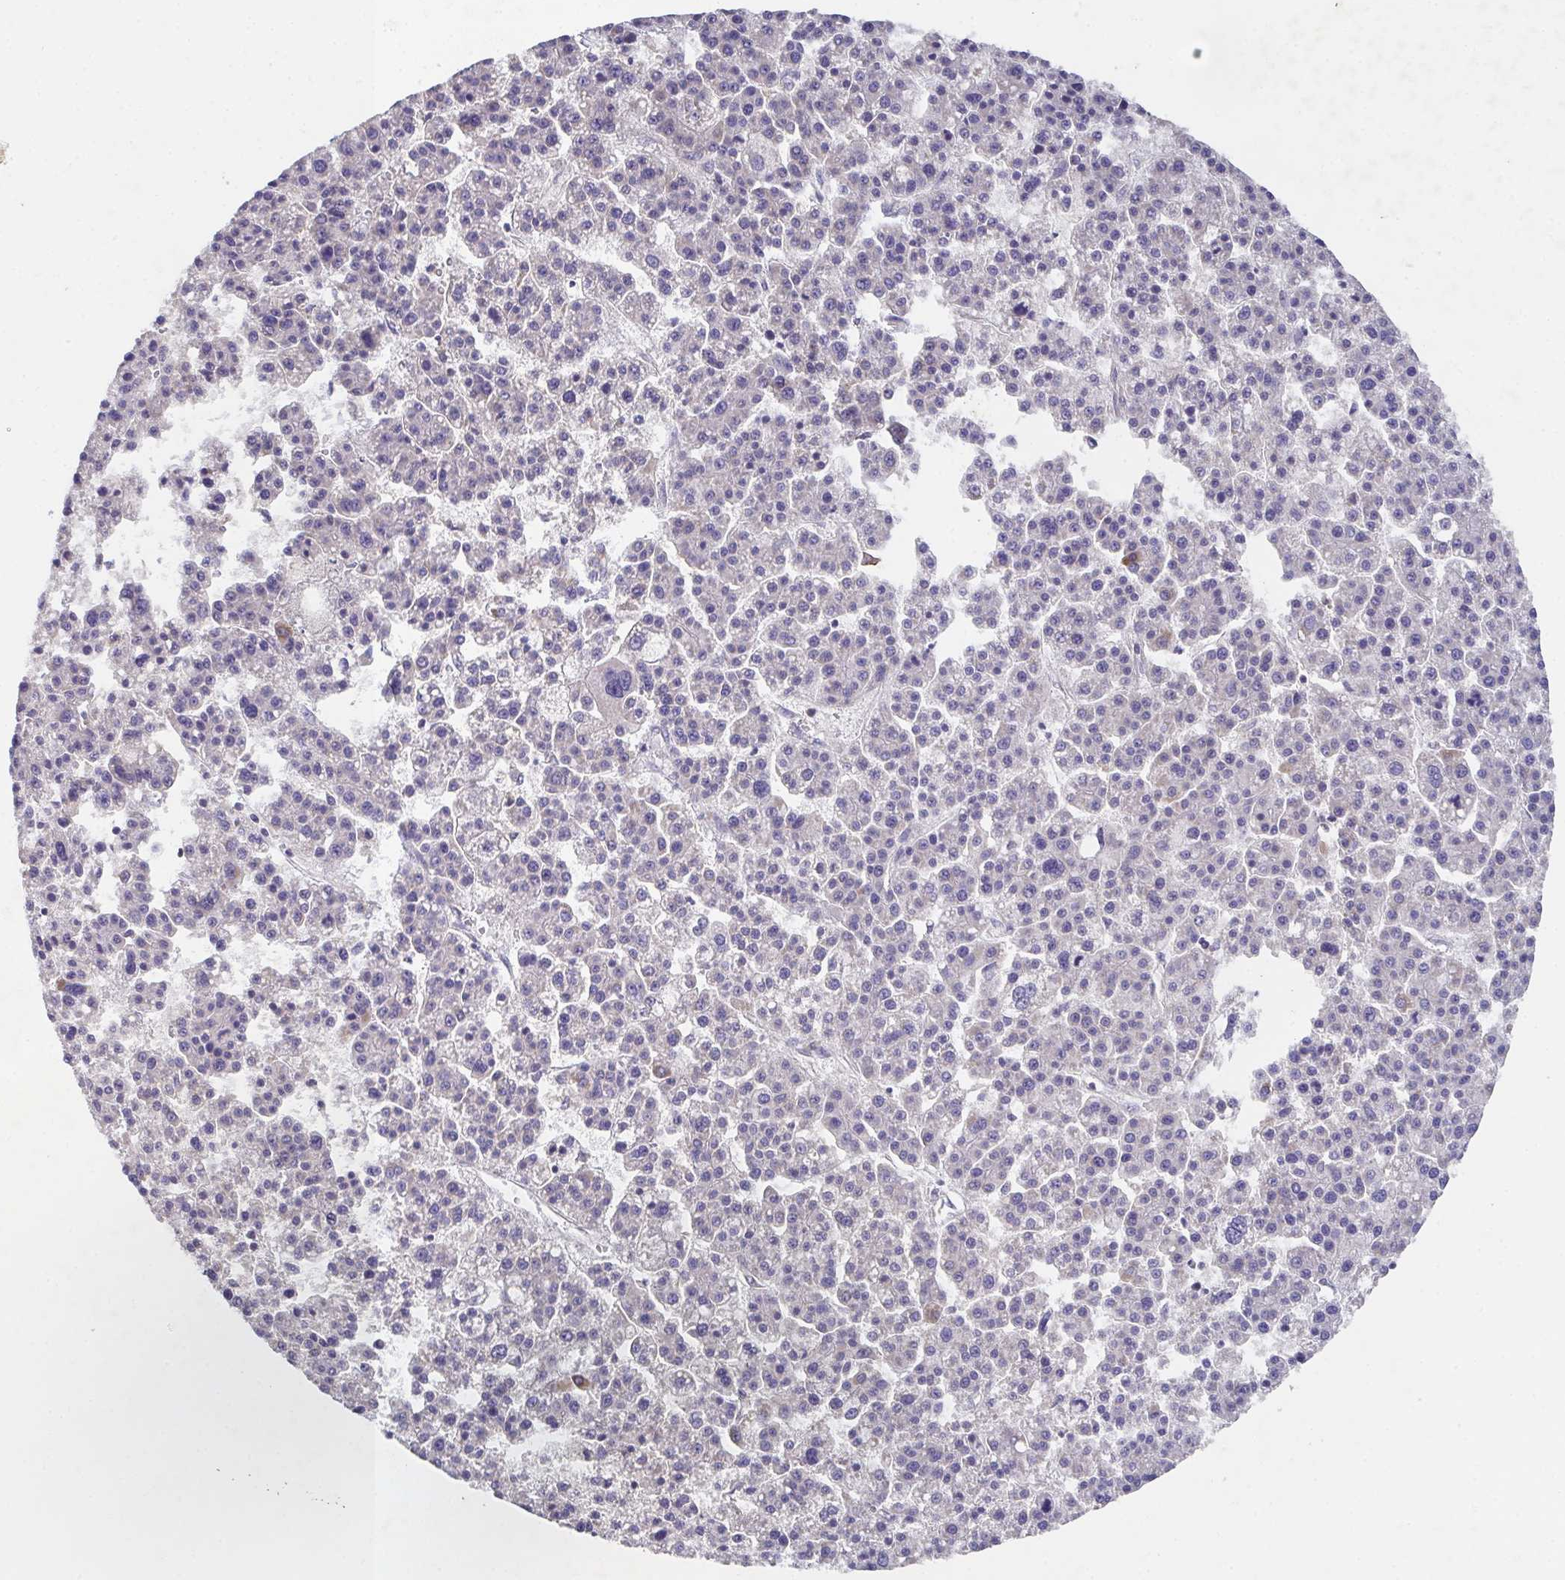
{"staining": {"intensity": "negative", "quantity": "none", "location": "none"}, "tissue": "liver cancer", "cell_type": "Tumor cells", "image_type": "cancer", "snomed": [{"axis": "morphology", "description": "Carcinoma, Hepatocellular, NOS"}, {"axis": "topography", "description": "Liver"}], "caption": "A histopathology image of liver hepatocellular carcinoma stained for a protein shows no brown staining in tumor cells. (Brightfield microscopy of DAB IHC at high magnification).", "gene": "MT-ND3", "patient": {"sex": "female", "age": 58}}